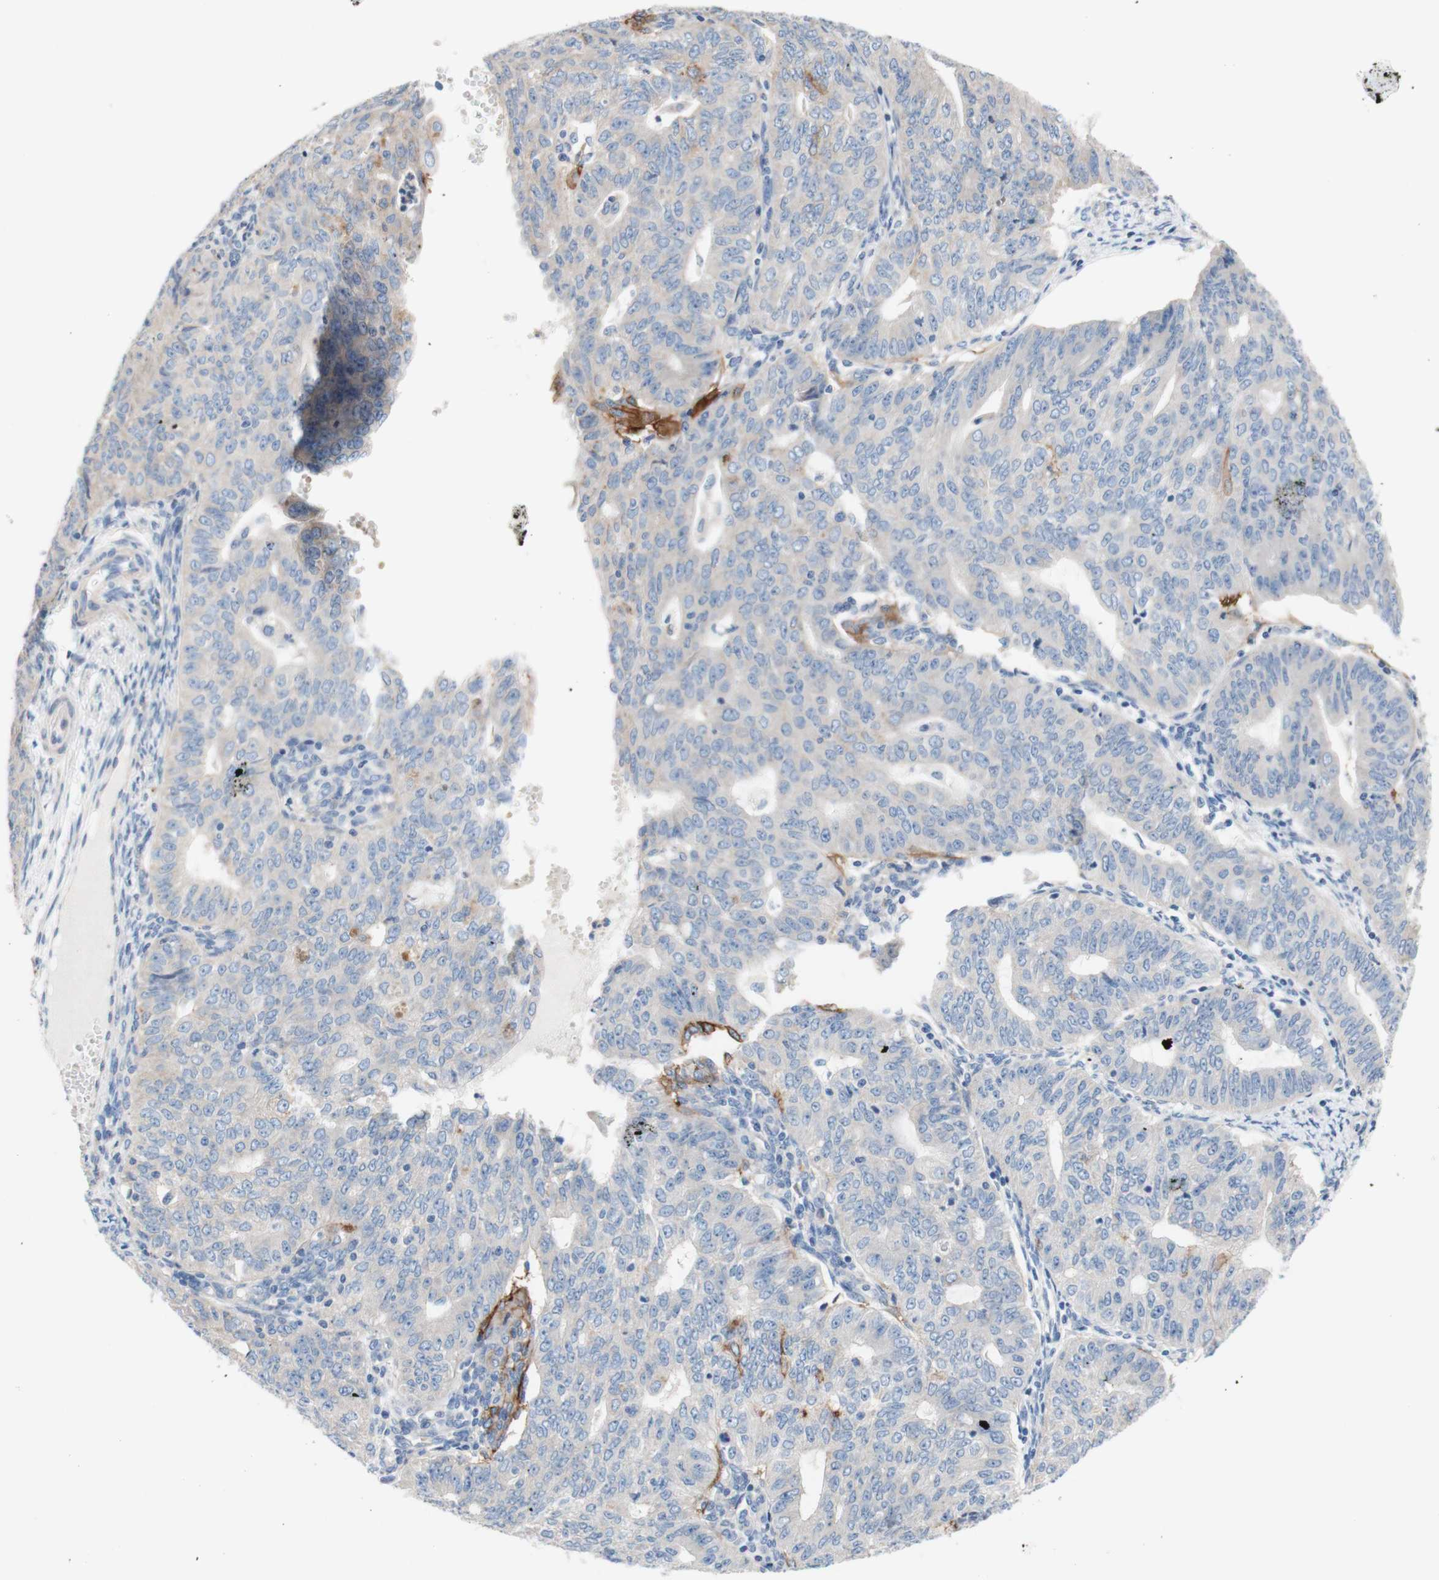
{"staining": {"intensity": "strong", "quantity": "<25%", "location": "cytoplasmic/membranous"}, "tissue": "endometrial cancer", "cell_type": "Tumor cells", "image_type": "cancer", "snomed": [{"axis": "morphology", "description": "Adenocarcinoma, NOS"}, {"axis": "topography", "description": "Endometrium"}], "caption": "Immunohistochemical staining of human endometrial adenocarcinoma exhibits strong cytoplasmic/membranous protein staining in about <25% of tumor cells.", "gene": "F3", "patient": {"sex": "female", "age": 32}}